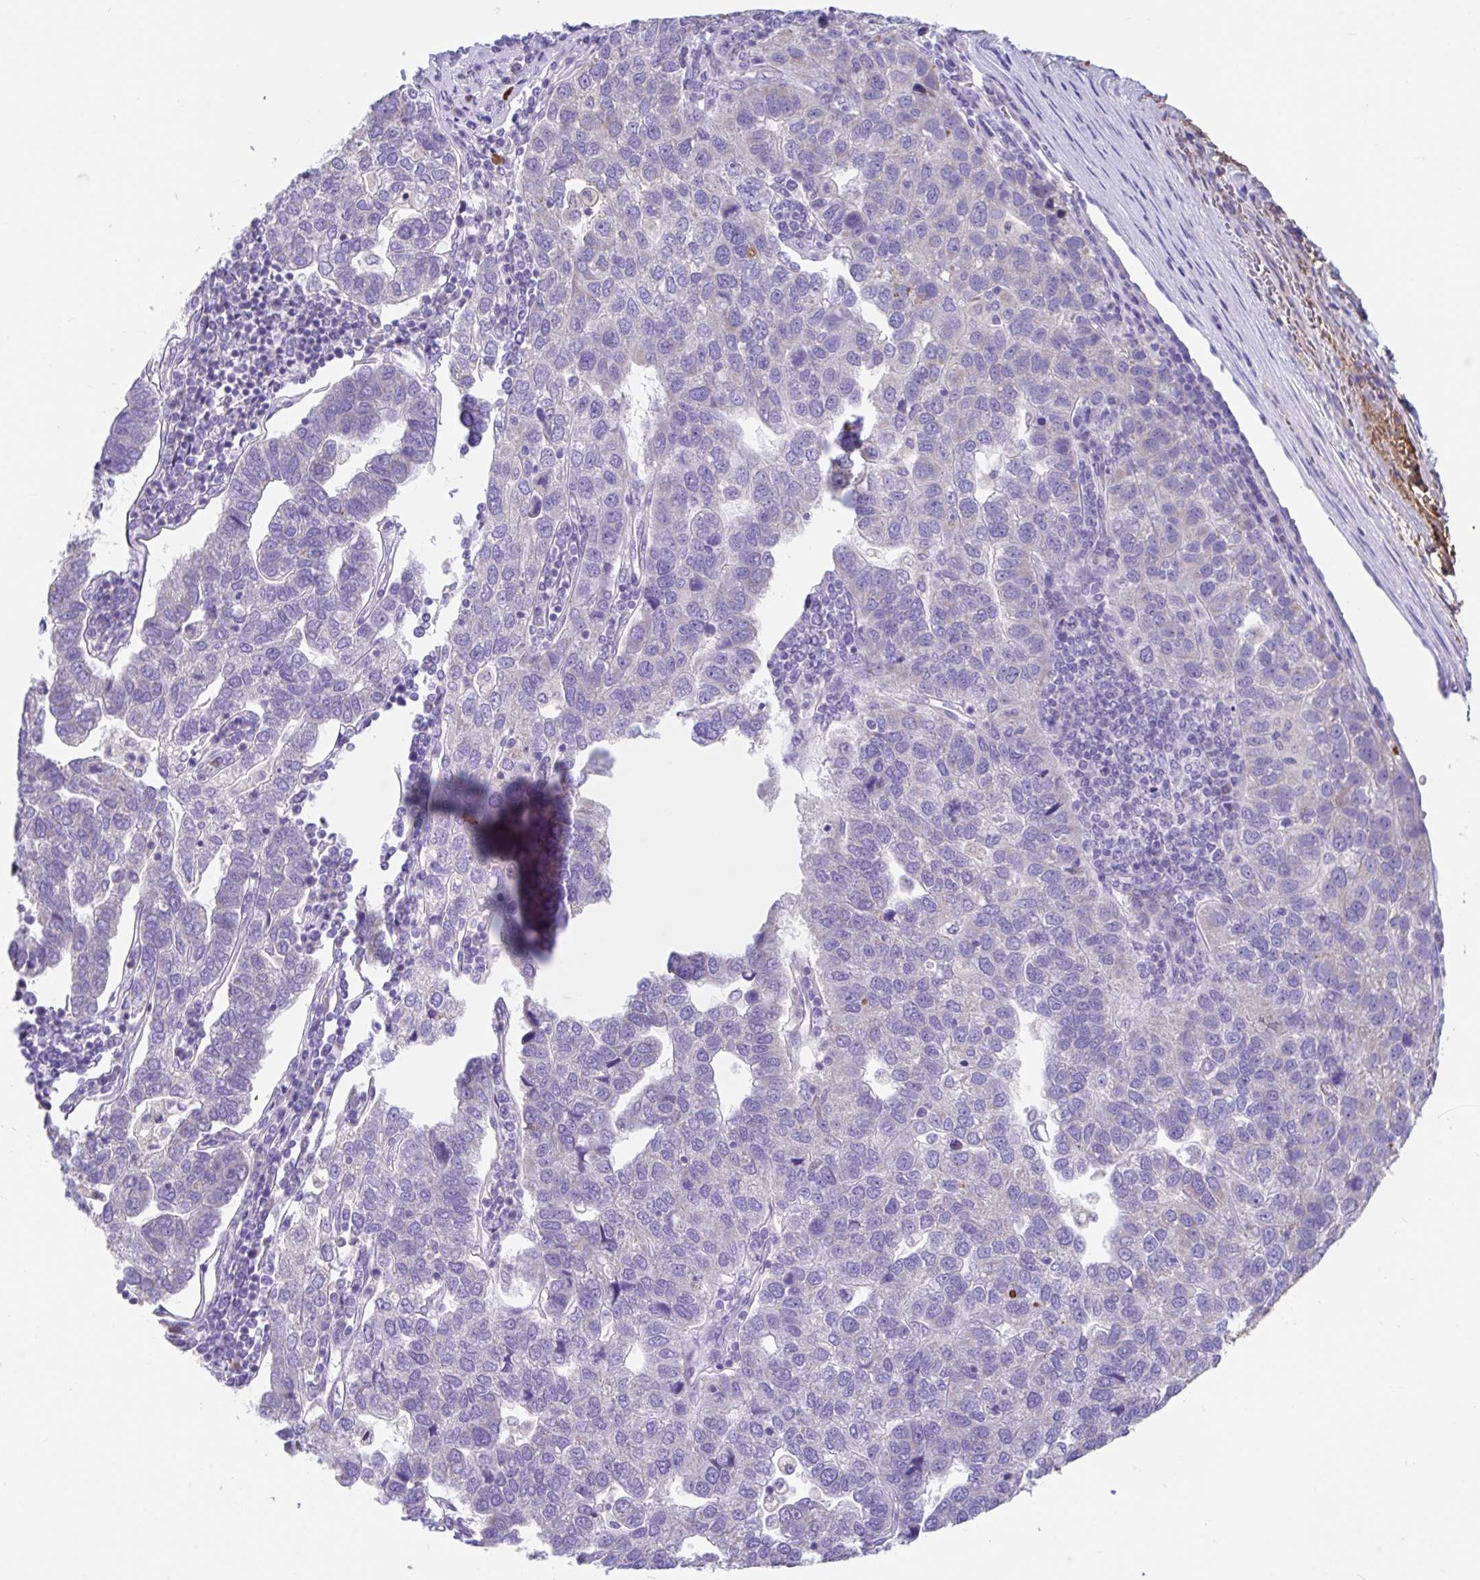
{"staining": {"intensity": "negative", "quantity": "none", "location": "none"}, "tissue": "pancreatic cancer", "cell_type": "Tumor cells", "image_type": "cancer", "snomed": [{"axis": "morphology", "description": "Adenocarcinoma, NOS"}, {"axis": "topography", "description": "Pancreas"}], "caption": "DAB immunohistochemical staining of human adenocarcinoma (pancreatic) exhibits no significant staining in tumor cells.", "gene": "CCSAP", "patient": {"sex": "female", "age": 61}}